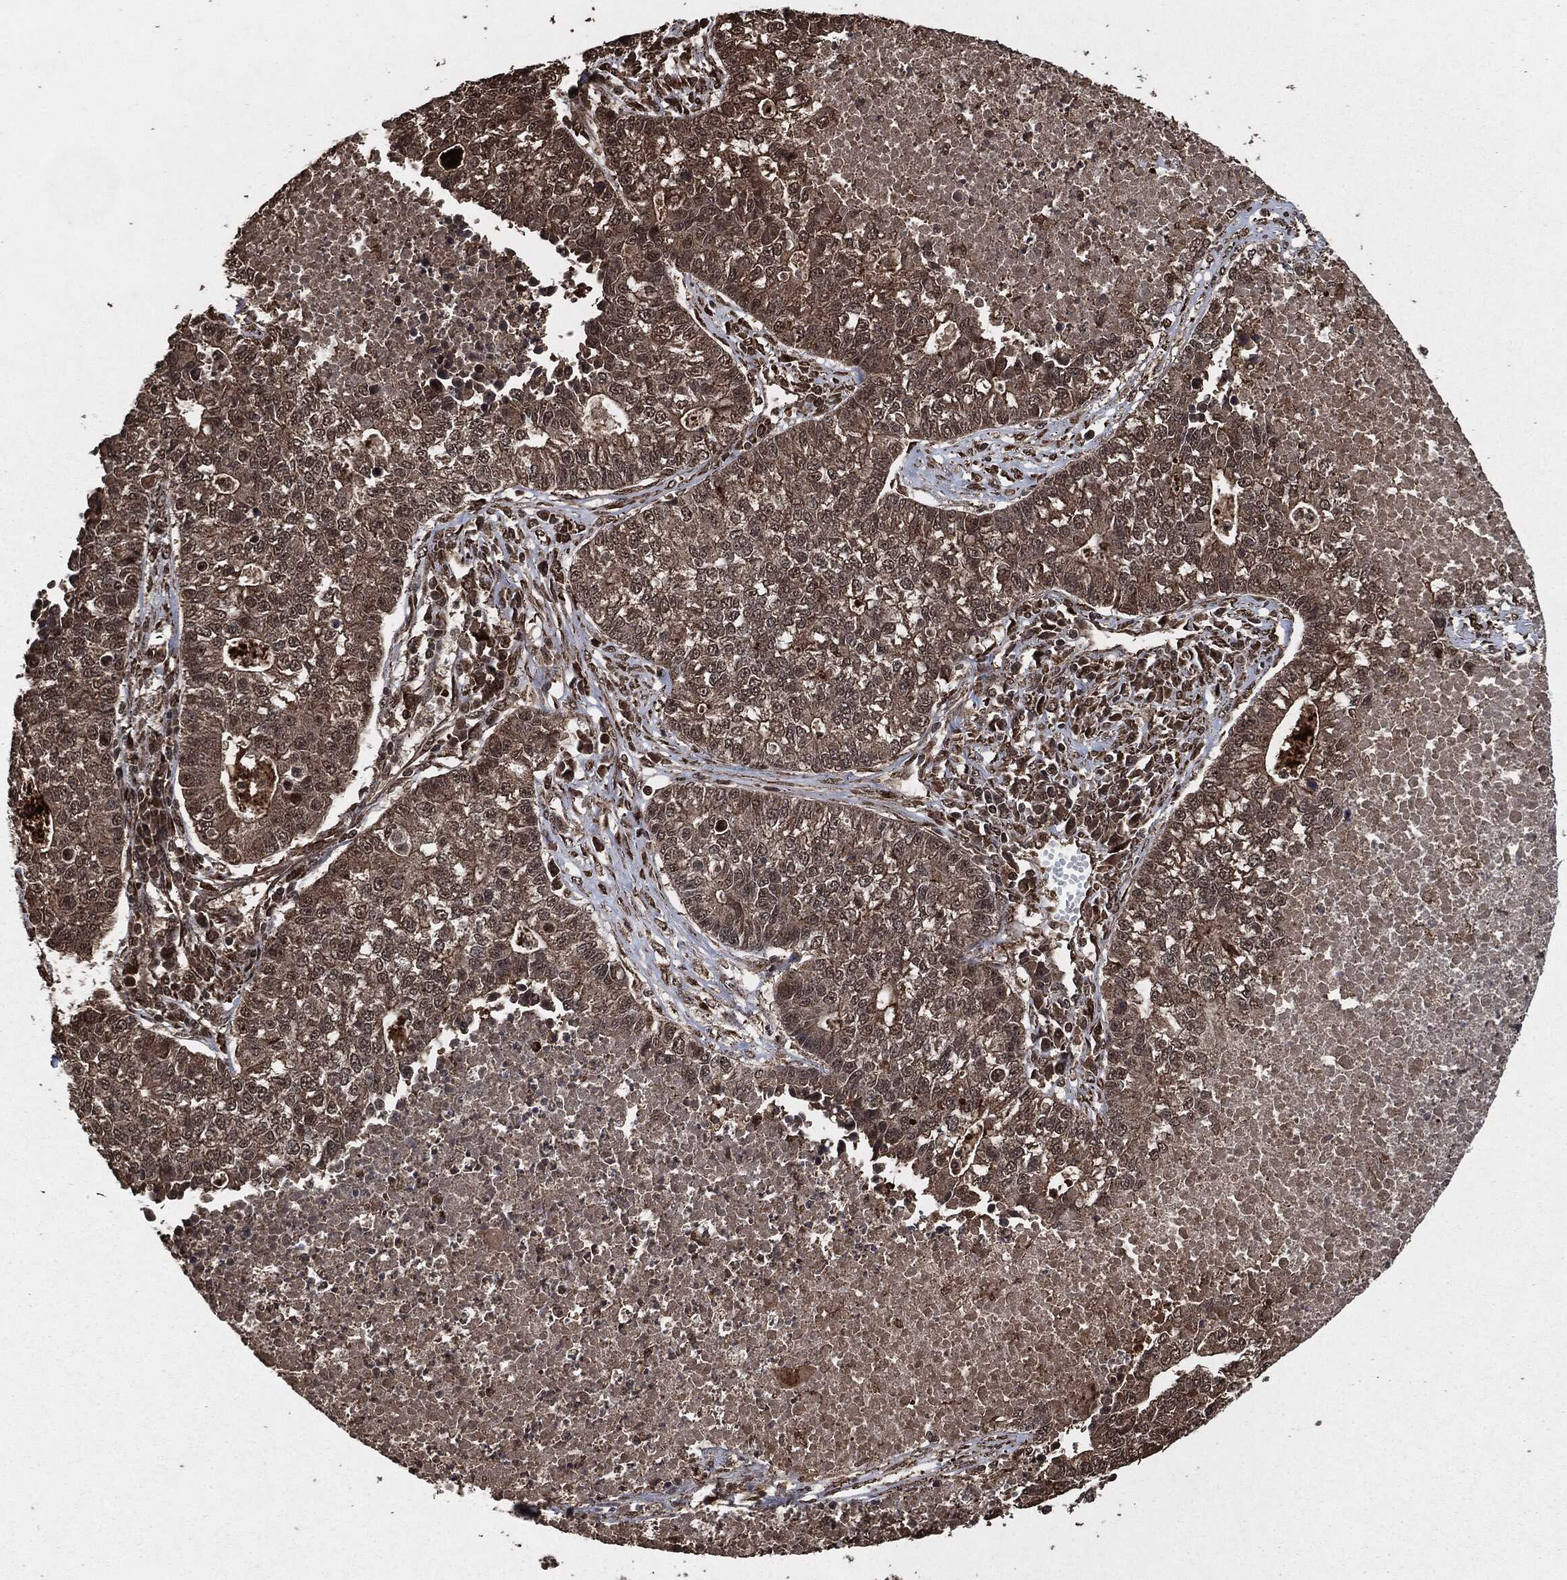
{"staining": {"intensity": "weak", "quantity": "25%-75%", "location": "cytoplasmic/membranous"}, "tissue": "lung cancer", "cell_type": "Tumor cells", "image_type": "cancer", "snomed": [{"axis": "morphology", "description": "Adenocarcinoma, NOS"}, {"axis": "topography", "description": "Lung"}], "caption": "Weak cytoplasmic/membranous protein expression is appreciated in about 25%-75% of tumor cells in lung adenocarcinoma. (DAB IHC, brown staining for protein, blue staining for nuclei).", "gene": "EGFR", "patient": {"sex": "male", "age": 57}}